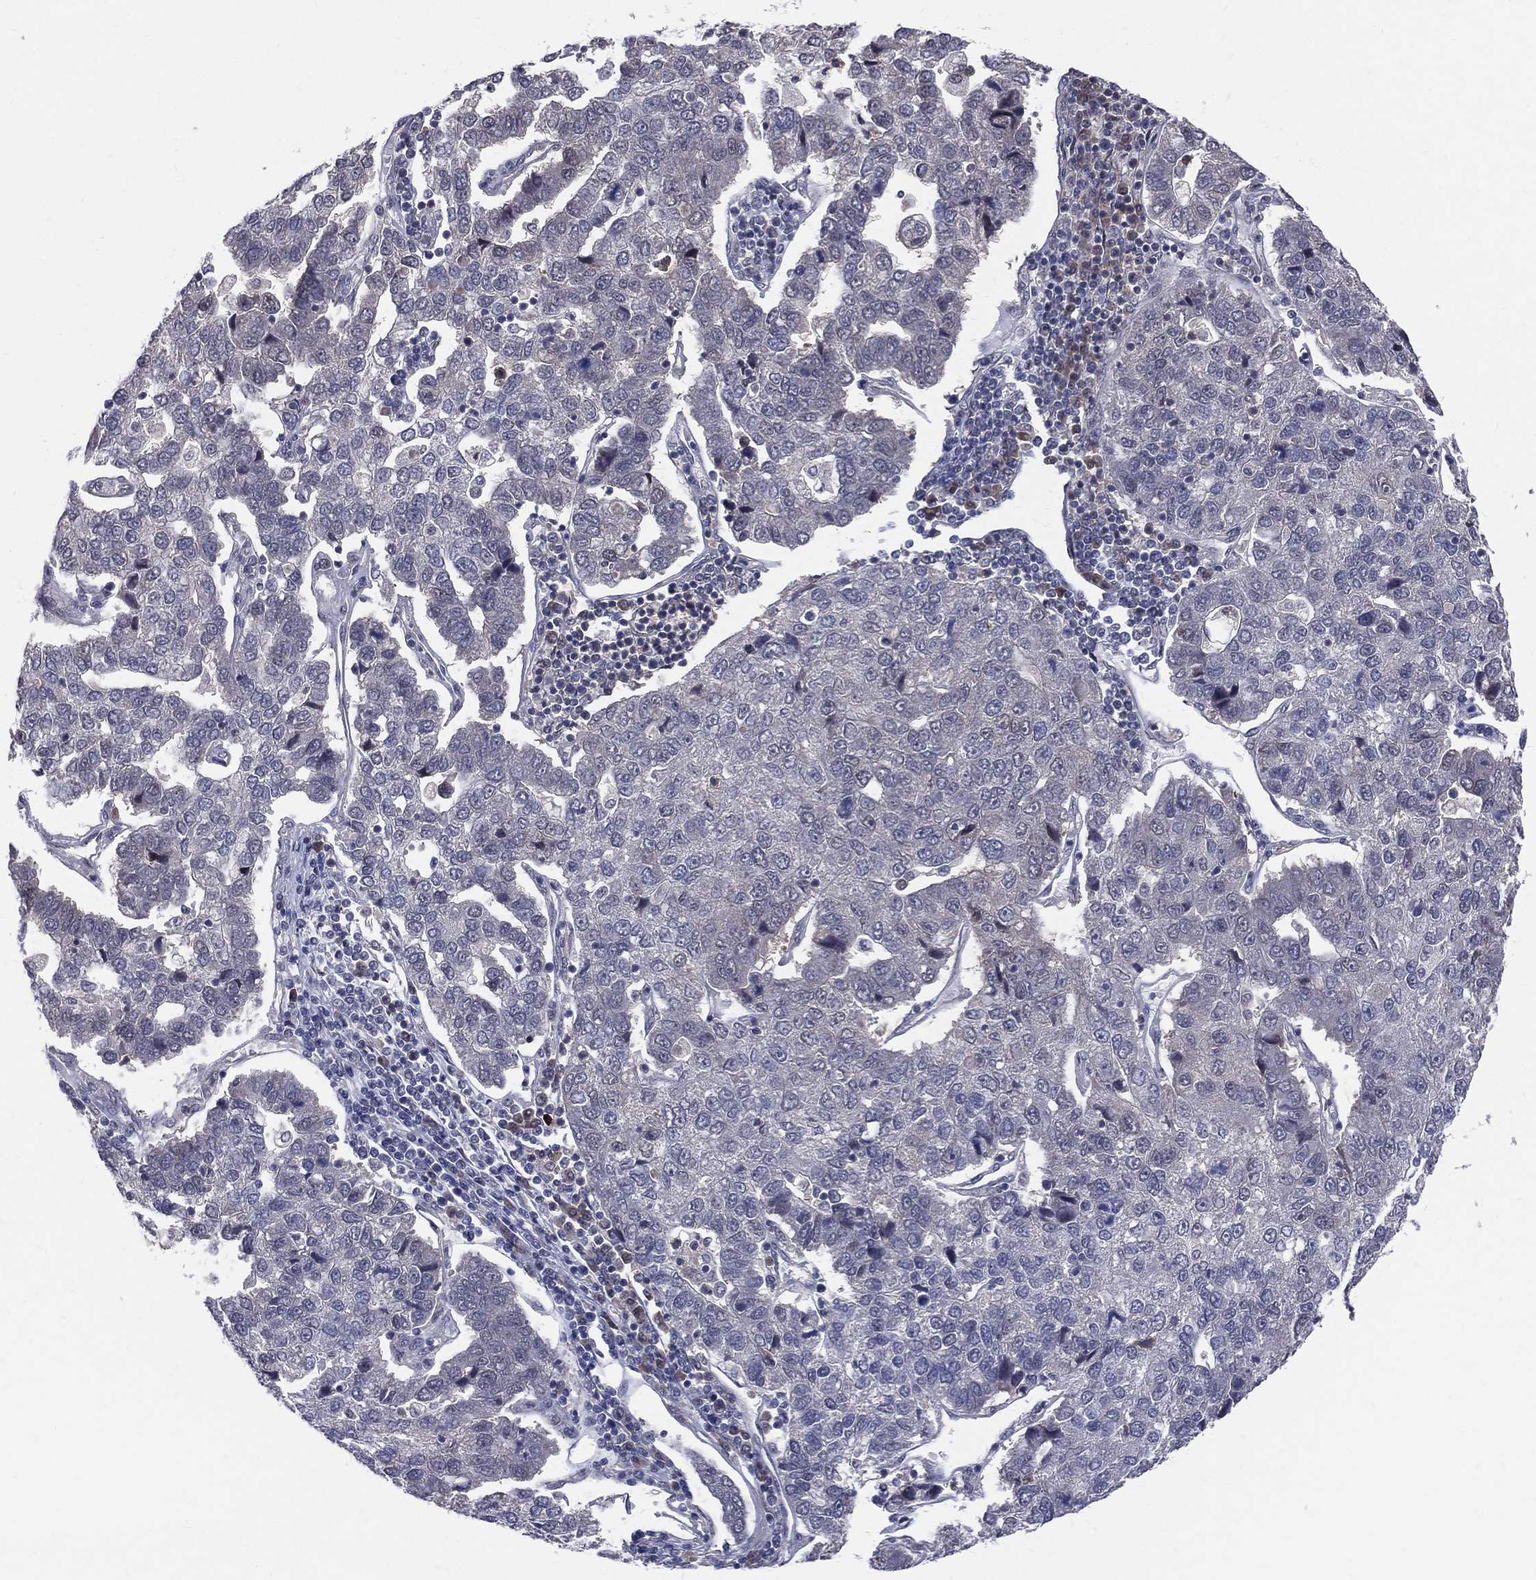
{"staining": {"intensity": "negative", "quantity": "none", "location": "none"}, "tissue": "pancreatic cancer", "cell_type": "Tumor cells", "image_type": "cancer", "snomed": [{"axis": "morphology", "description": "Adenocarcinoma, NOS"}, {"axis": "topography", "description": "Pancreas"}], "caption": "The immunohistochemistry image has no significant expression in tumor cells of adenocarcinoma (pancreatic) tissue.", "gene": "DLG4", "patient": {"sex": "female", "age": 61}}